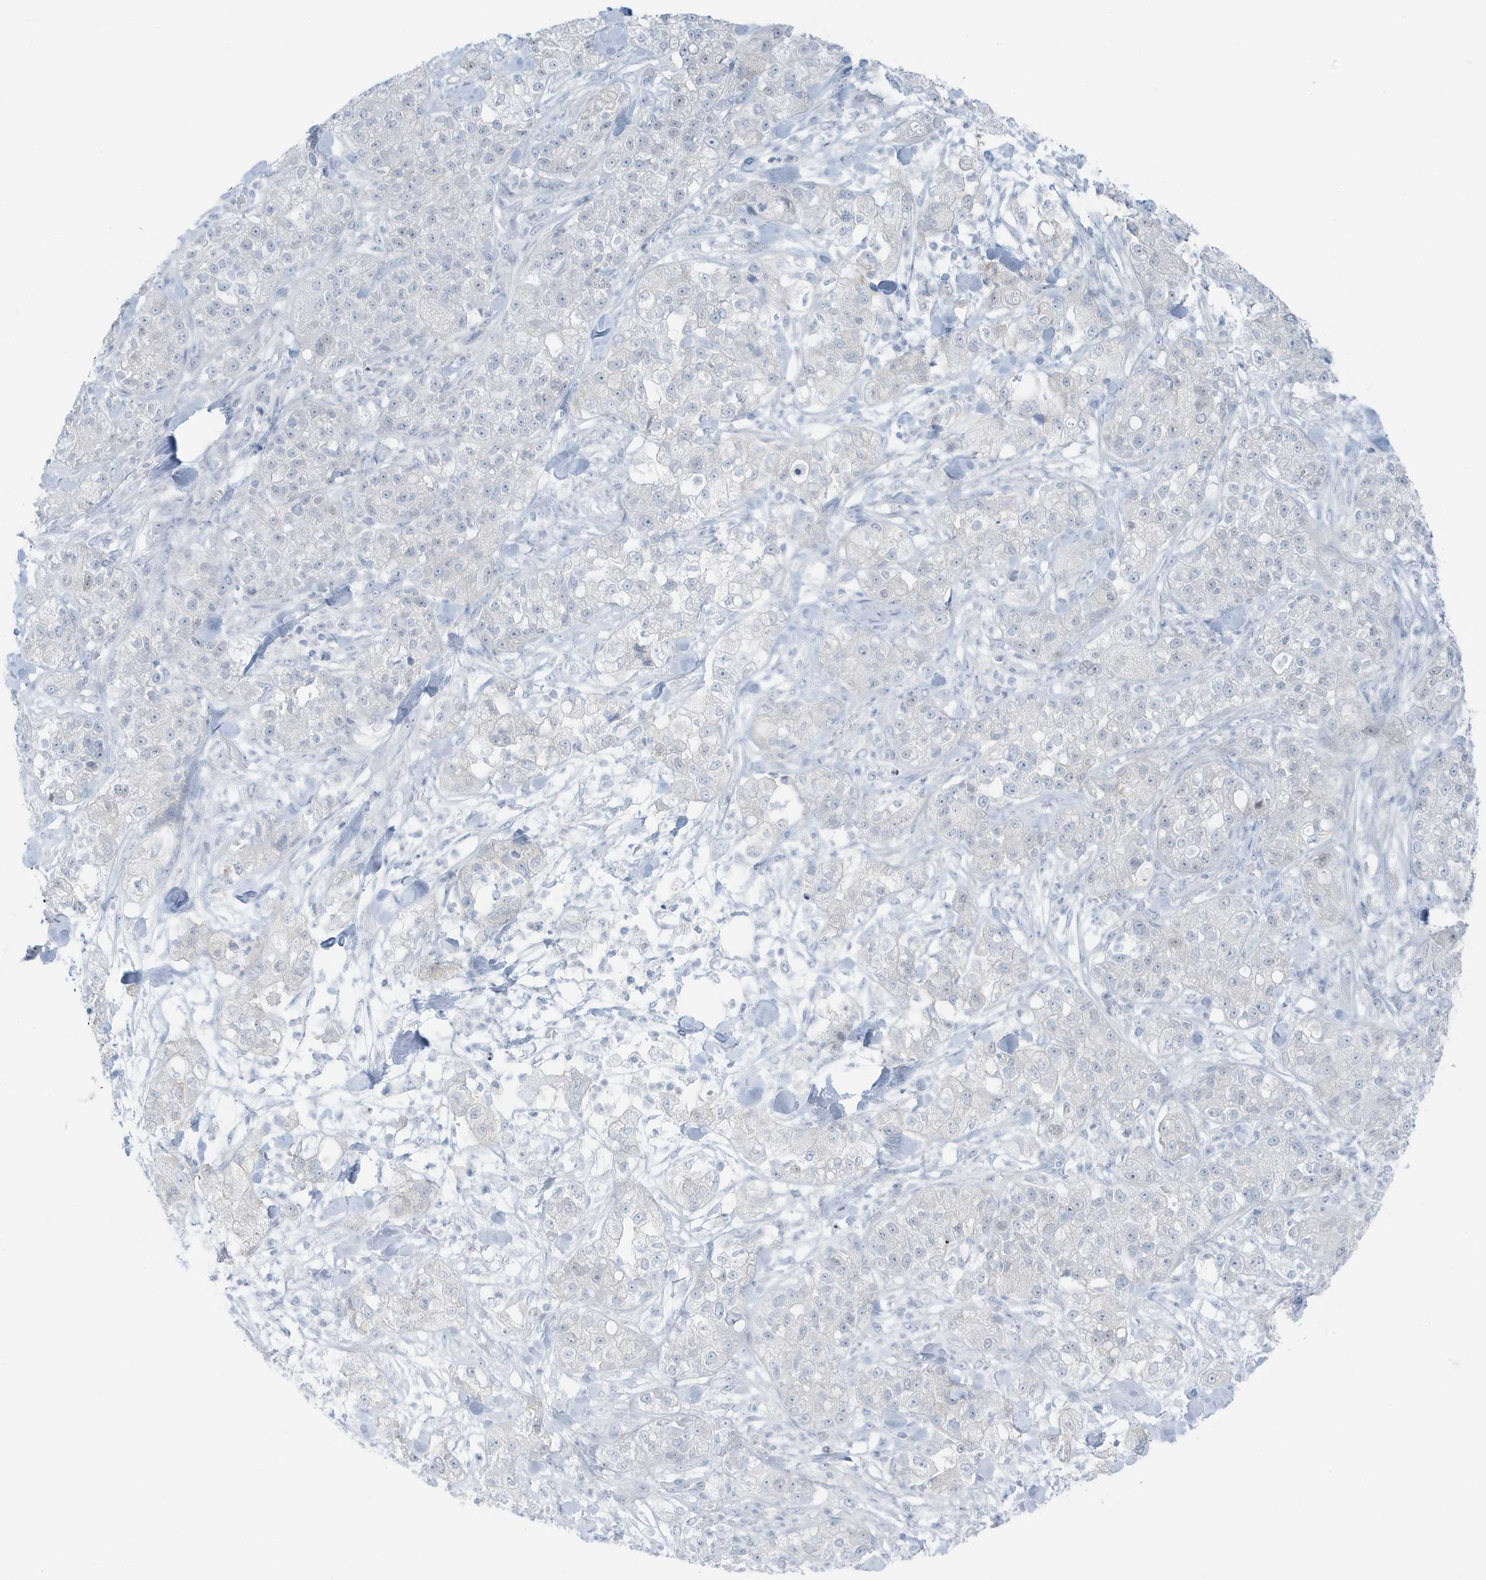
{"staining": {"intensity": "negative", "quantity": "none", "location": "none"}, "tissue": "pancreatic cancer", "cell_type": "Tumor cells", "image_type": "cancer", "snomed": [{"axis": "morphology", "description": "Adenocarcinoma, NOS"}, {"axis": "topography", "description": "Pancreas"}], "caption": "Pancreatic adenocarcinoma stained for a protein using IHC reveals no staining tumor cells.", "gene": "ZFP64", "patient": {"sex": "female", "age": 78}}